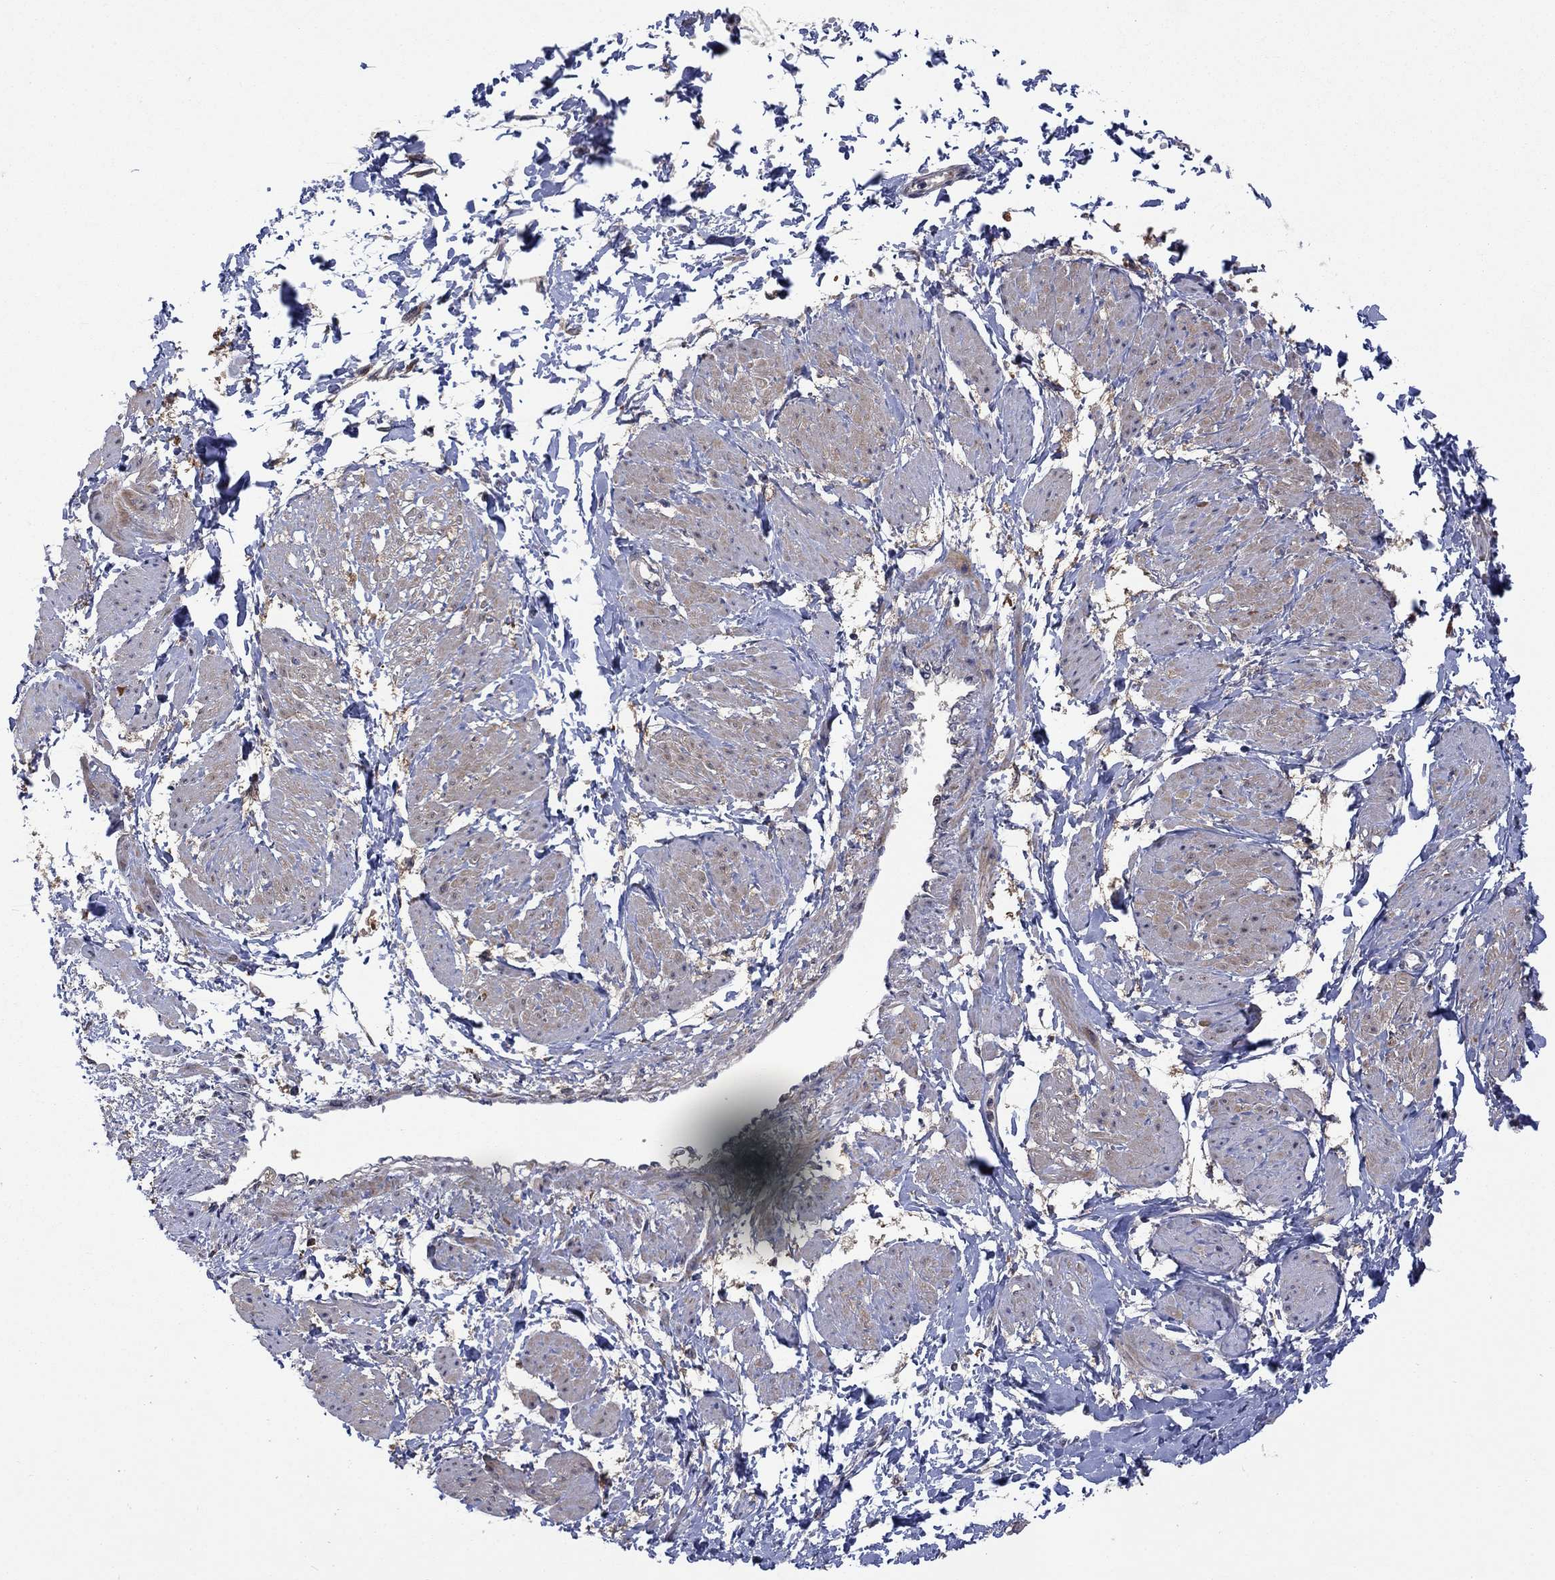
{"staining": {"intensity": "weak", "quantity": "<25%", "location": "cytoplasmic/membranous"}, "tissue": "smooth muscle", "cell_type": "Smooth muscle cells", "image_type": "normal", "snomed": [{"axis": "morphology", "description": "Normal tissue, NOS"}, {"axis": "topography", "description": "Smooth muscle"}, {"axis": "topography", "description": "Uterus"}], "caption": "This micrograph is of normal smooth muscle stained with immunohistochemistry to label a protein in brown with the nuclei are counter-stained blue. There is no positivity in smooth muscle cells. The staining is performed using DAB (3,3'-diaminobenzidine) brown chromogen with nuclei counter-stained in using hematoxylin.", "gene": "IAH1", "patient": {"sex": "female", "age": 39}}